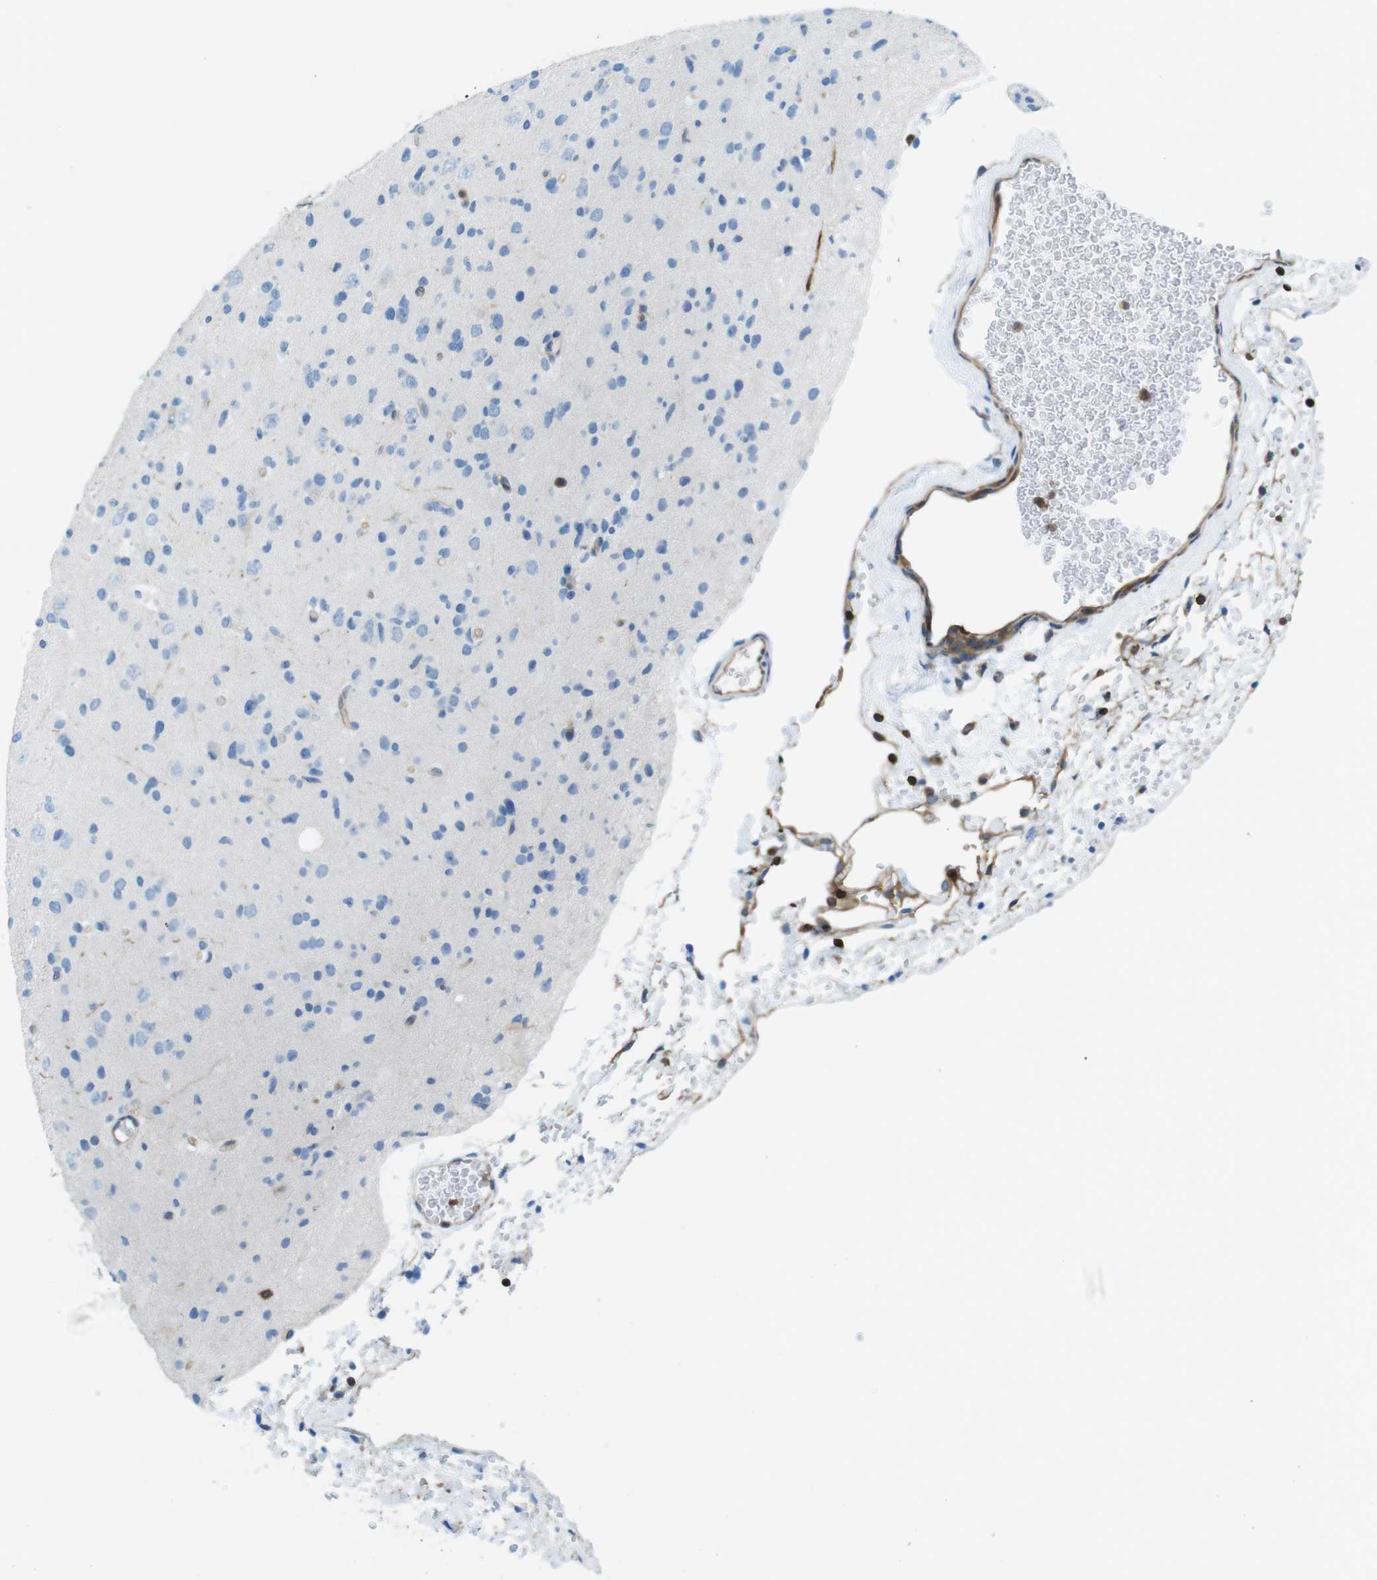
{"staining": {"intensity": "negative", "quantity": "none", "location": "none"}, "tissue": "glioma", "cell_type": "Tumor cells", "image_type": "cancer", "snomed": [{"axis": "morphology", "description": "Glioma, malignant, Low grade"}, {"axis": "topography", "description": "Brain"}], "caption": "Immunohistochemistry (IHC) image of glioma stained for a protein (brown), which demonstrates no positivity in tumor cells.", "gene": "TES", "patient": {"sex": "female", "age": 22}}